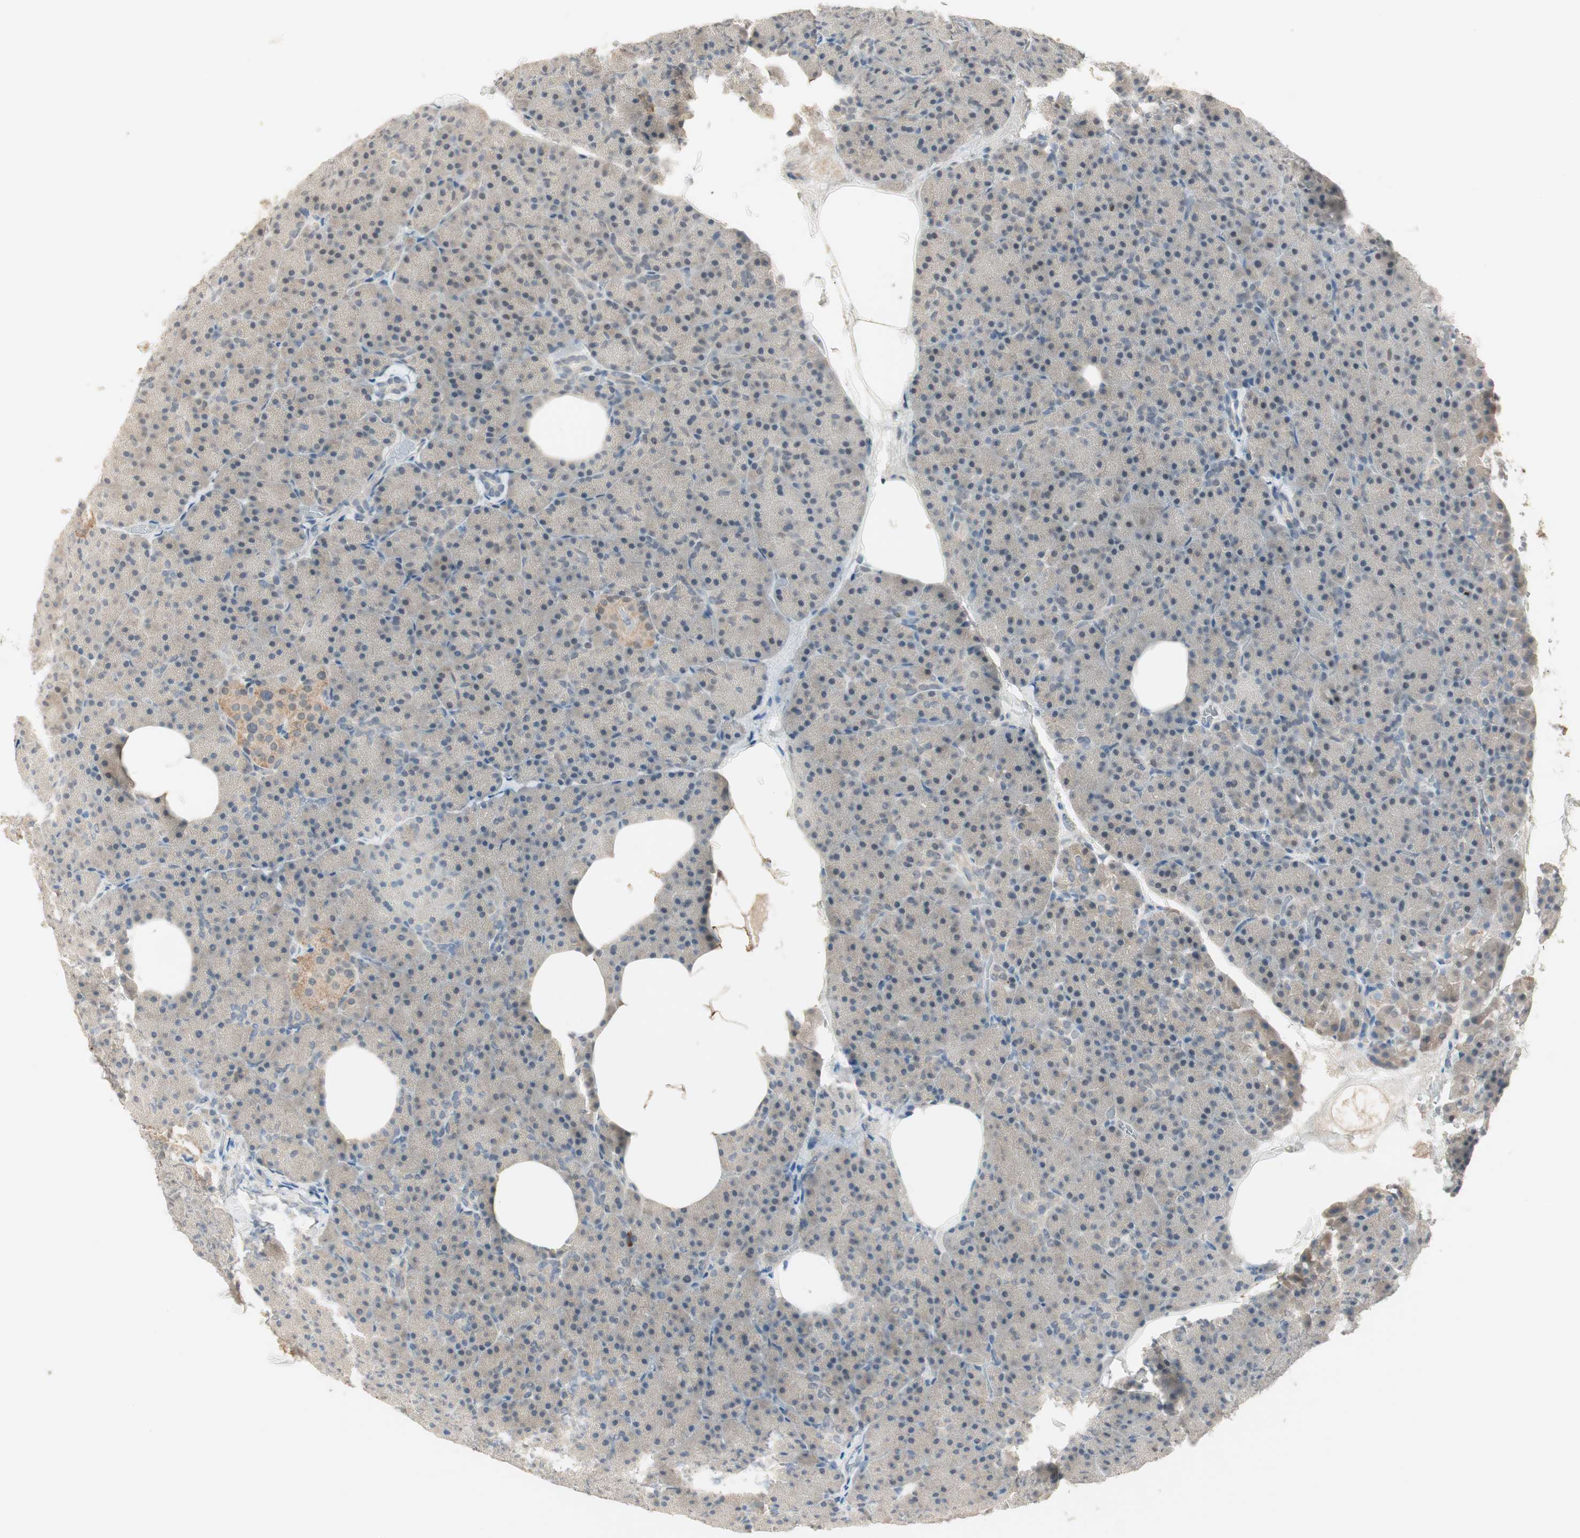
{"staining": {"intensity": "negative", "quantity": "none", "location": "none"}, "tissue": "pancreas", "cell_type": "Exocrine glandular cells", "image_type": "normal", "snomed": [{"axis": "morphology", "description": "Normal tissue, NOS"}, {"axis": "topography", "description": "Pancreas"}], "caption": "Immunohistochemistry image of unremarkable human pancreas stained for a protein (brown), which reveals no staining in exocrine glandular cells. Nuclei are stained in blue.", "gene": "RNGTT", "patient": {"sex": "female", "age": 35}}